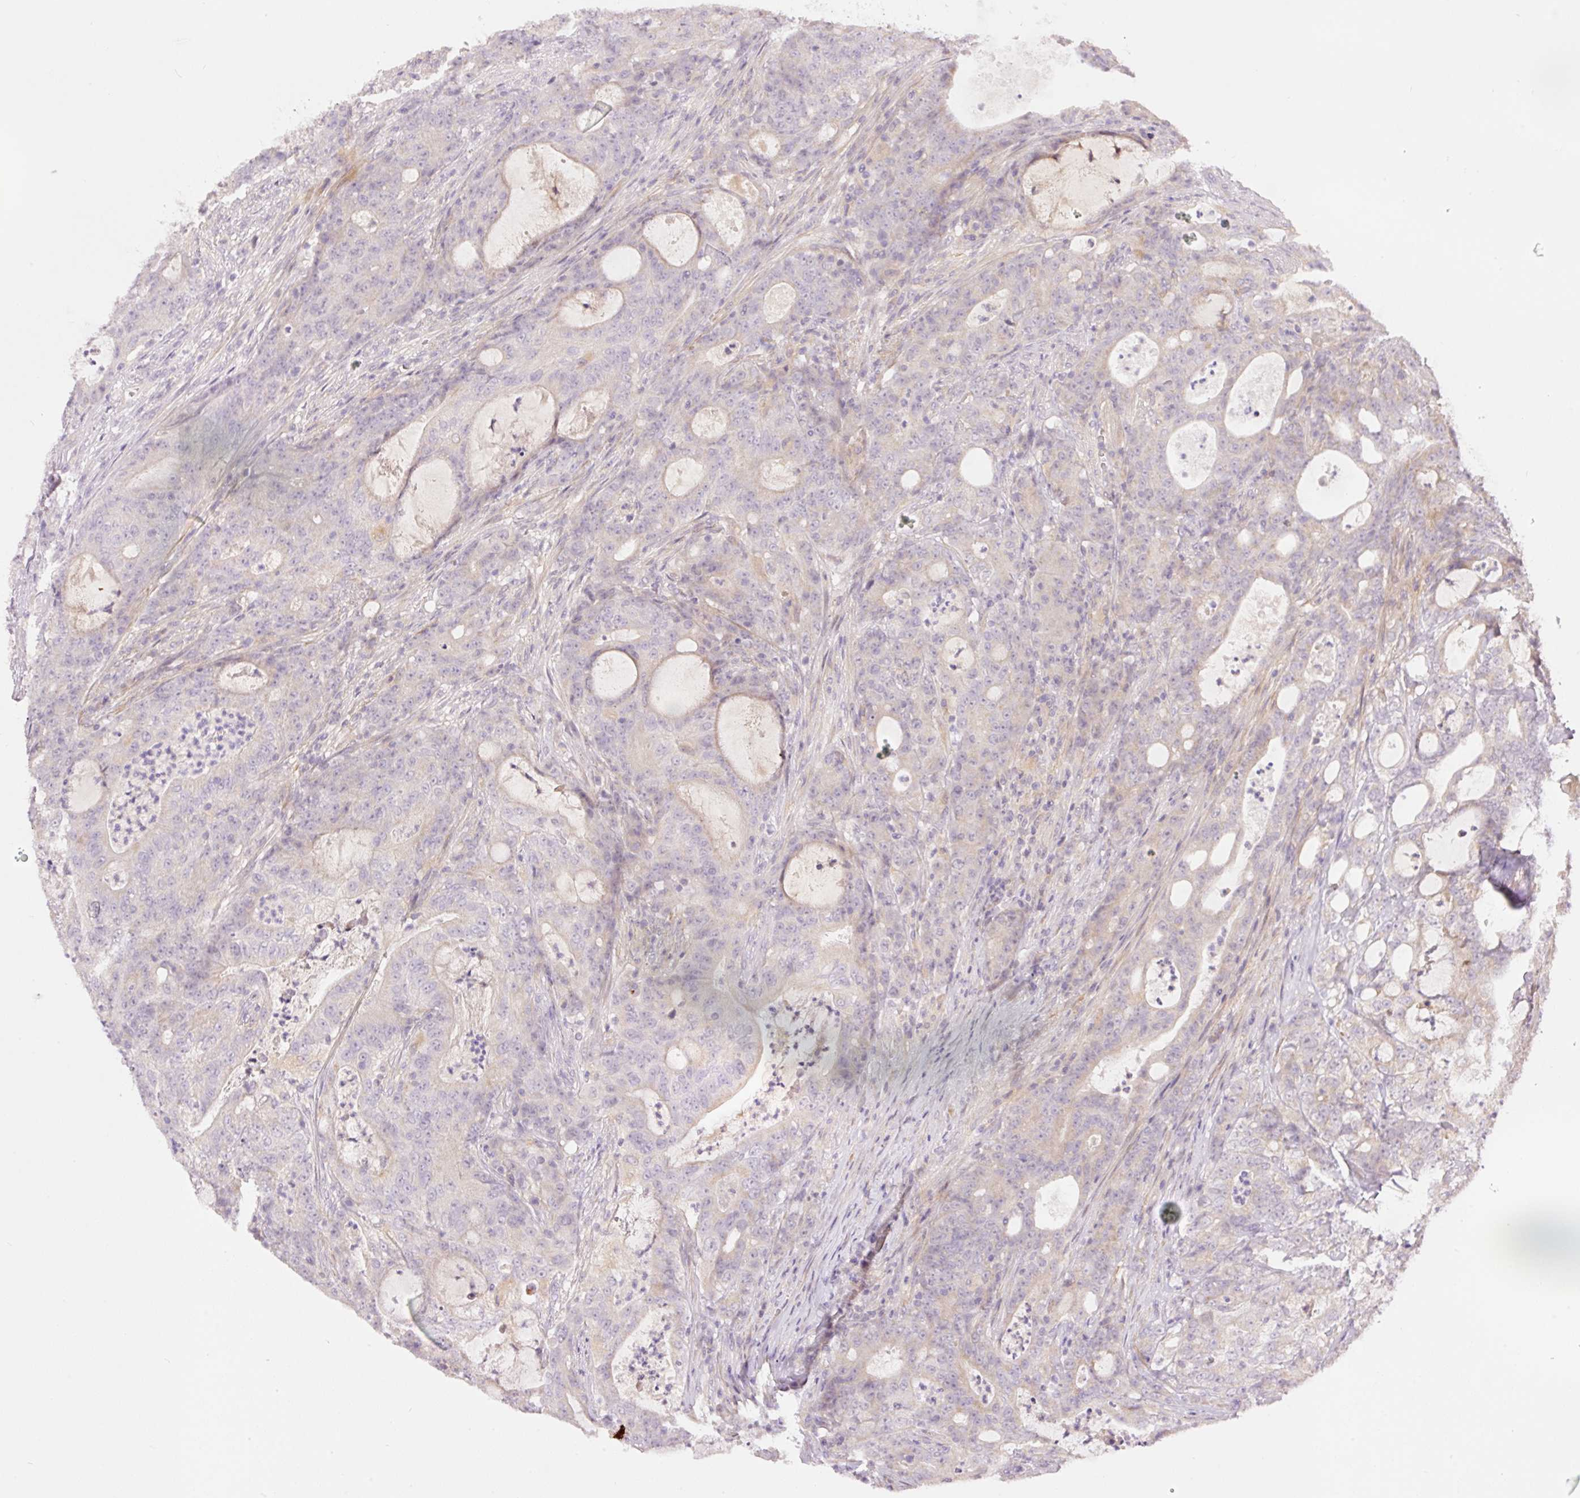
{"staining": {"intensity": "negative", "quantity": "none", "location": "none"}, "tissue": "colorectal cancer", "cell_type": "Tumor cells", "image_type": "cancer", "snomed": [{"axis": "morphology", "description": "Adenocarcinoma, NOS"}, {"axis": "topography", "description": "Colon"}], "caption": "A histopathology image of colorectal cancer stained for a protein exhibits no brown staining in tumor cells.", "gene": "SLC29A3", "patient": {"sex": "male", "age": 83}}